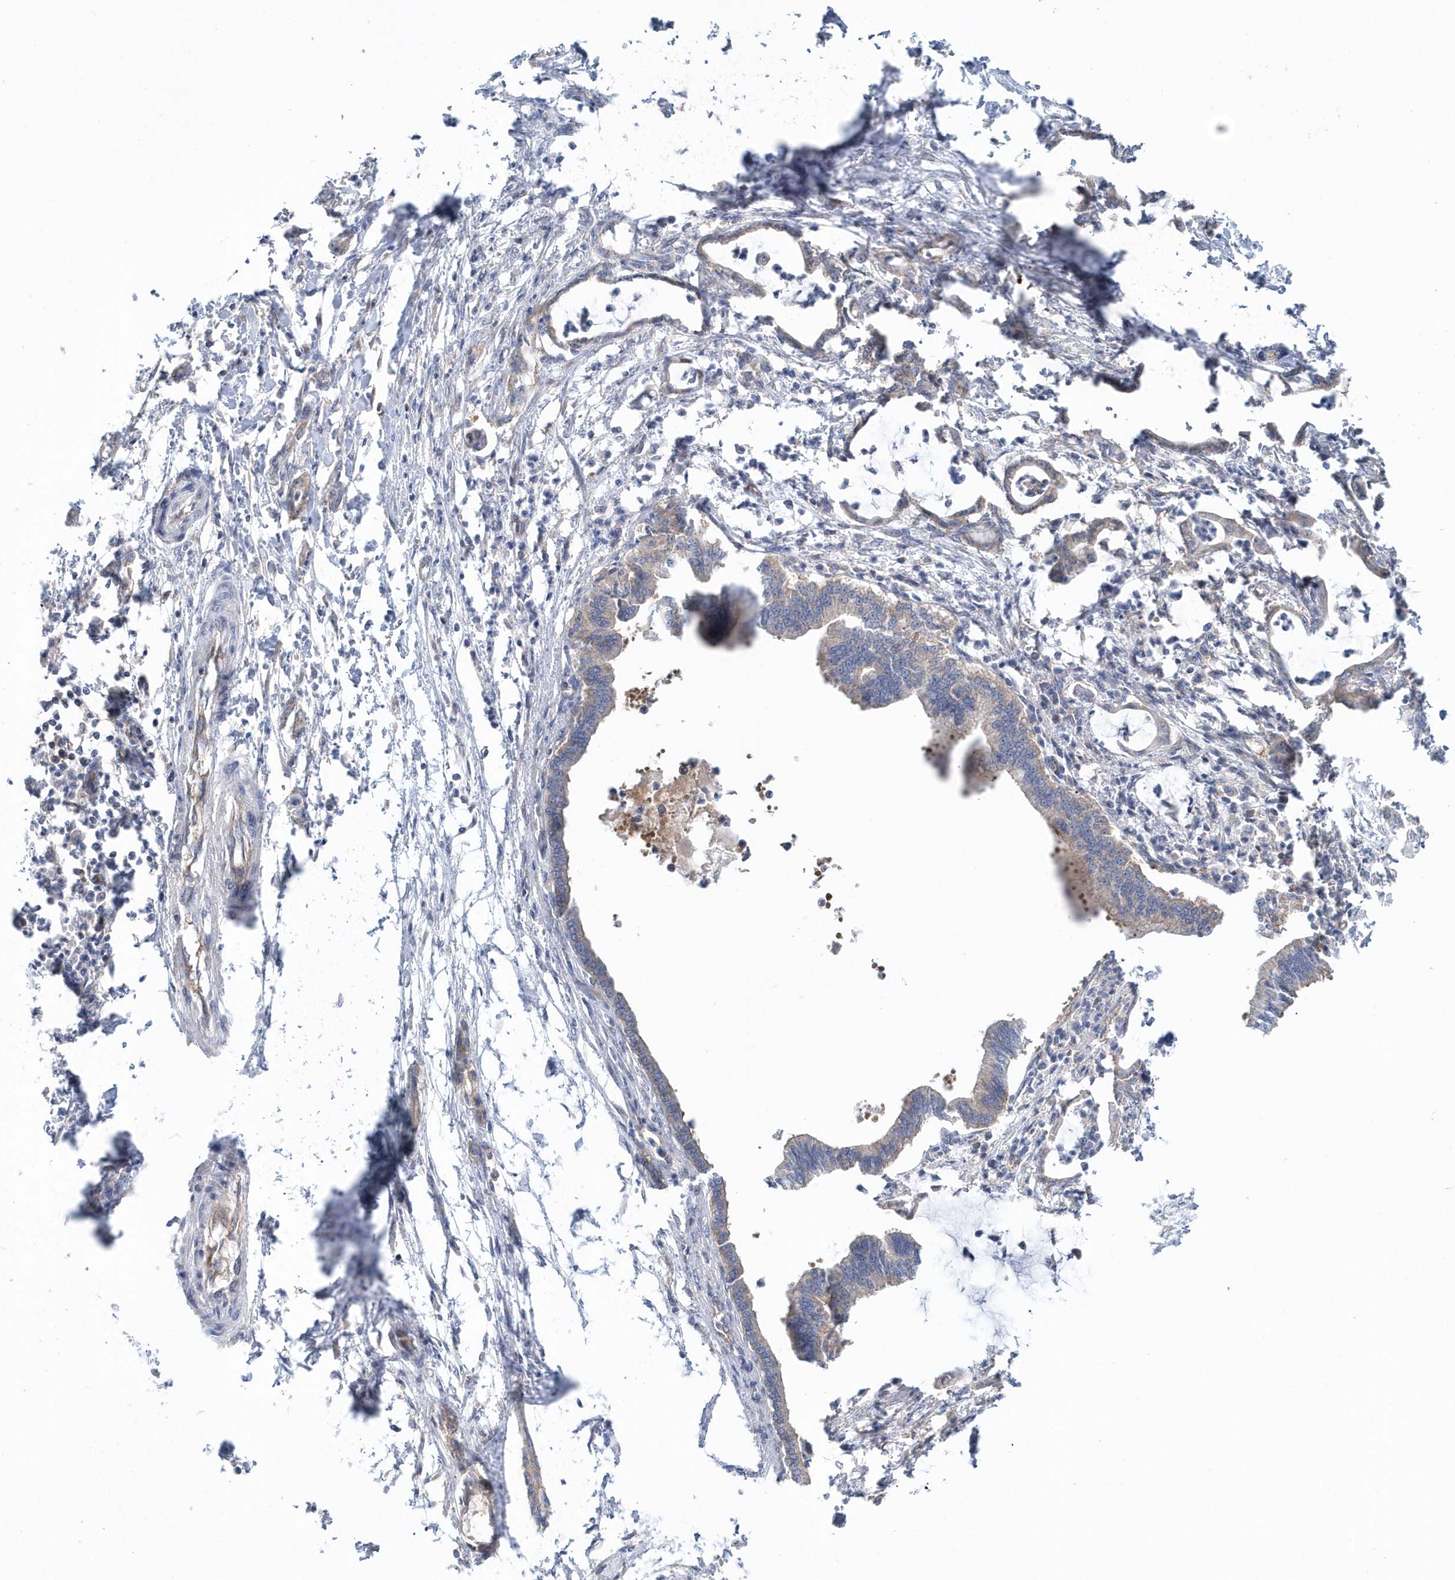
{"staining": {"intensity": "weak", "quantity": "<25%", "location": "cytoplasmic/membranous"}, "tissue": "pancreatic cancer", "cell_type": "Tumor cells", "image_type": "cancer", "snomed": [{"axis": "morphology", "description": "Adenocarcinoma, NOS"}, {"axis": "topography", "description": "Pancreas"}], "caption": "Human pancreatic cancer (adenocarcinoma) stained for a protein using IHC displays no expression in tumor cells.", "gene": "EIF3C", "patient": {"sex": "female", "age": 55}}